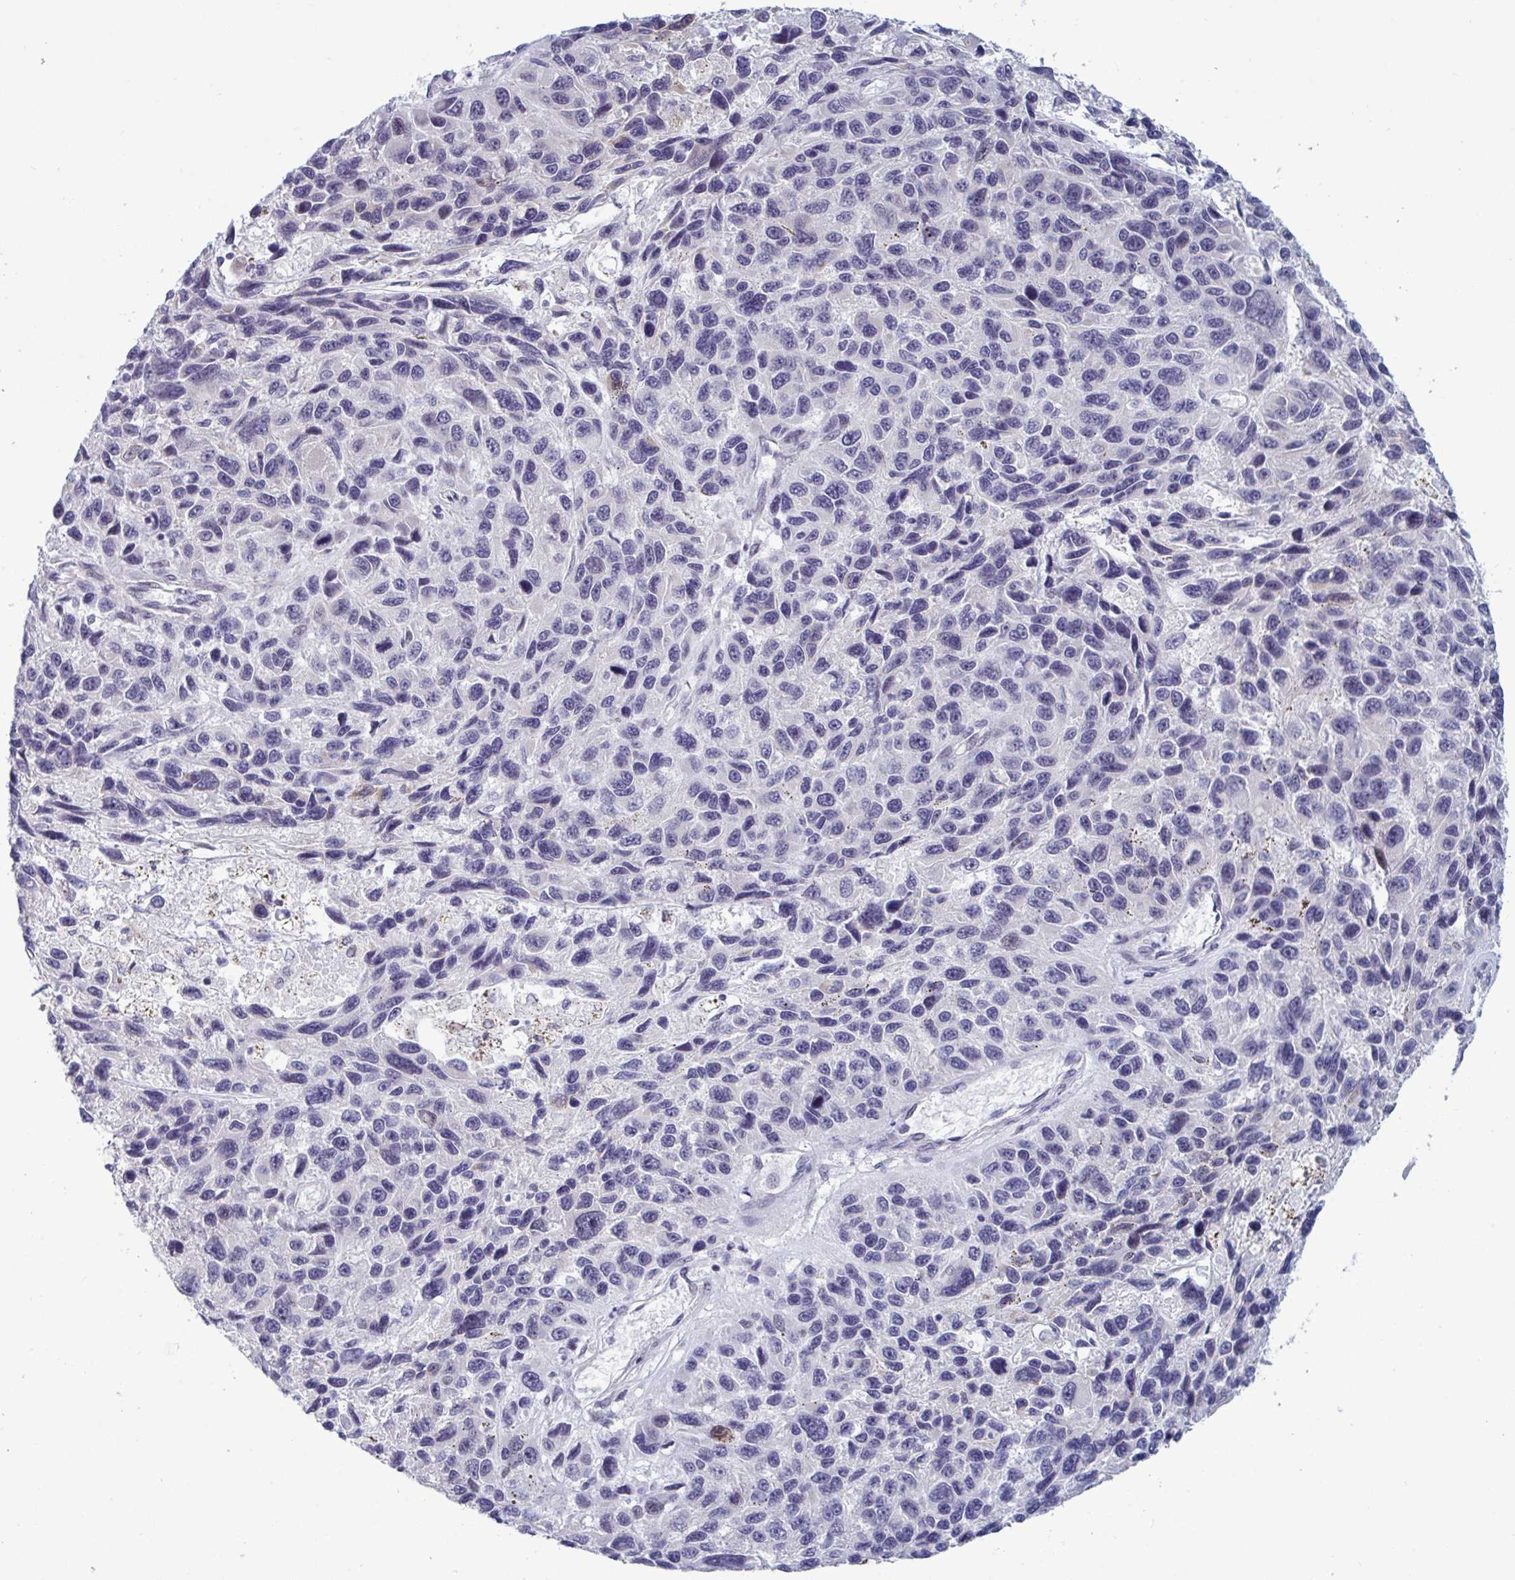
{"staining": {"intensity": "negative", "quantity": "none", "location": "none"}, "tissue": "melanoma", "cell_type": "Tumor cells", "image_type": "cancer", "snomed": [{"axis": "morphology", "description": "Malignant melanoma, NOS"}, {"axis": "topography", "description": "Skin"}], "caption": "High magnification brightfield microscopy of melanoma stained with DAB (3,3'-diaminobenzidine) (brown) and counterstained with hematoxylin (blue): tumor cells show no significant positivity.", "gene": "TCEAL8", "patient": {"sex": "male", "age": 53}}